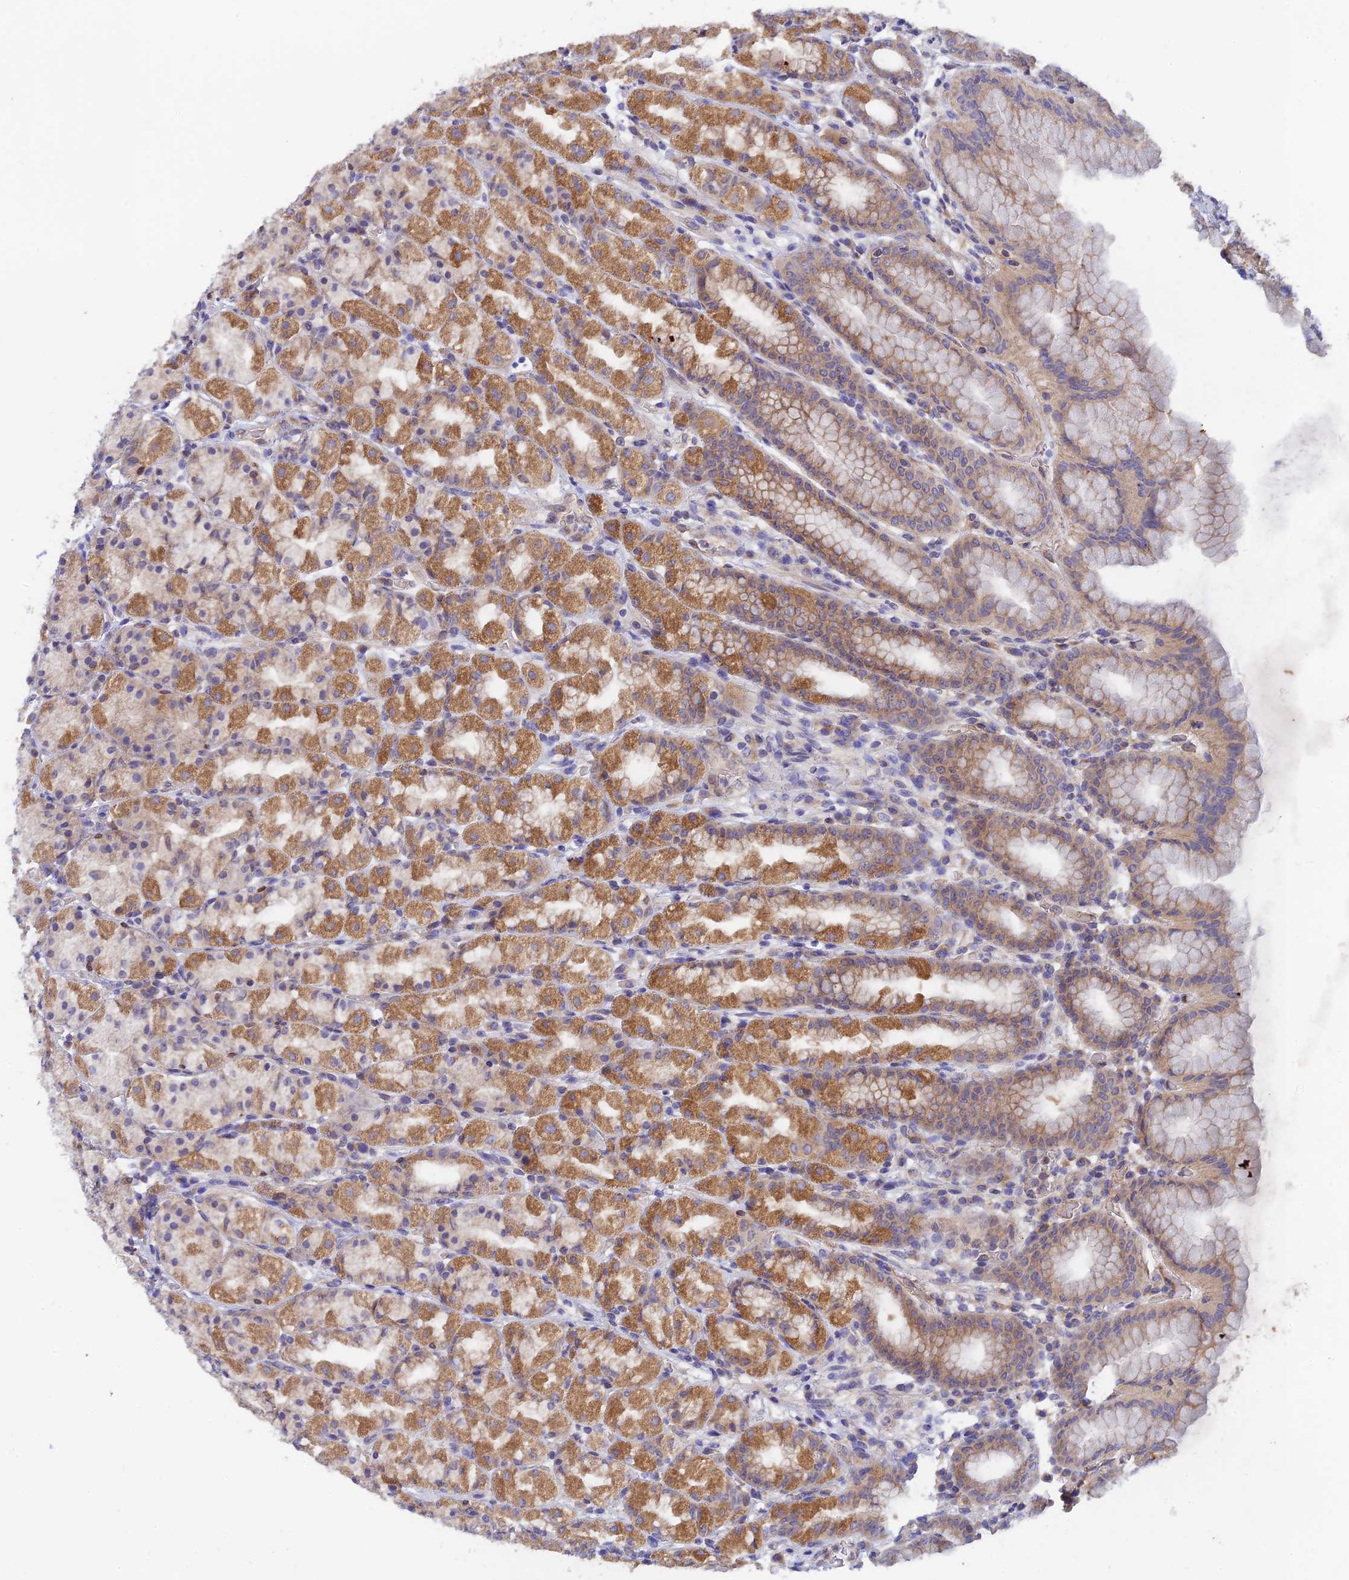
{"staining": {"intensity": "moderate", "quantity": ">75%", "location": "cytoplasmic/membranous"}, "tissue": "stomach", "cell_type": "Glandular cells", "image_type": "normal", "snomed": [{"axis": "morphology", "description": "Normal tissue, NOS"}, {"axis": "topography", "description": "Stomach, upper"}], "caption": "Protein staining displays moderate cytoplasmic/membranous staining in about >75% of glandular cells in normal stomach.", "gene": "RANBP6", "patient": {"sex": "male", "age": 68}}